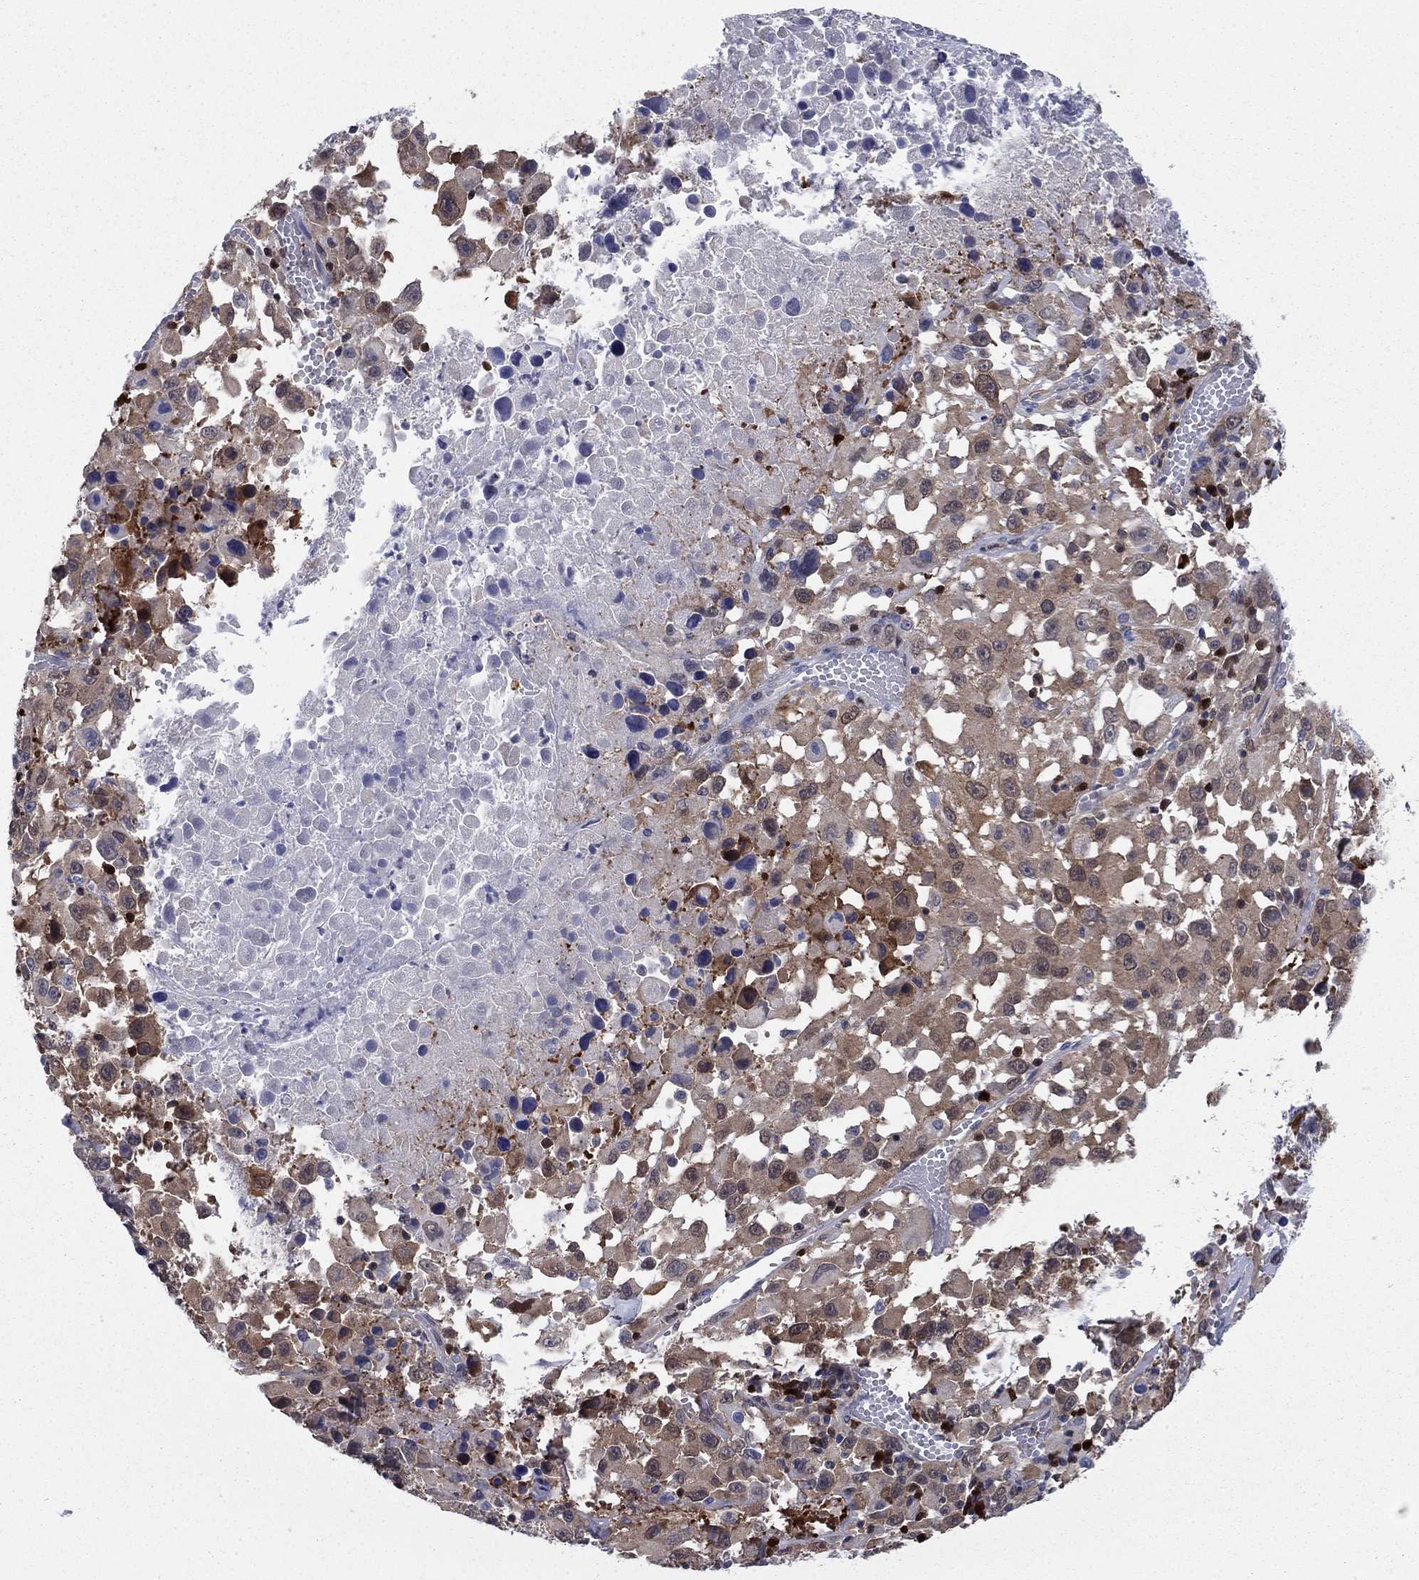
{"staining": {"intensity": "strong", "quantity": "<25%", "location": "cytoplasmic/membranous"}, "tissue": "melanoma", "cell_type": "Tumor cells", "image_type": "cancer", "snomed": [{"axis": "morphology", "description": "Malignant melanoma, Metastatic site"}, {"axis": "topography", "description": "Lymph node"}], "caption": "Protein analysis of melanoma tissue exhibits strong cytoplasmic/membranous expression in approximately <25% of tumor cells.", "gene": "STMN1", "patient": {"sex": "male", "age": 50}}